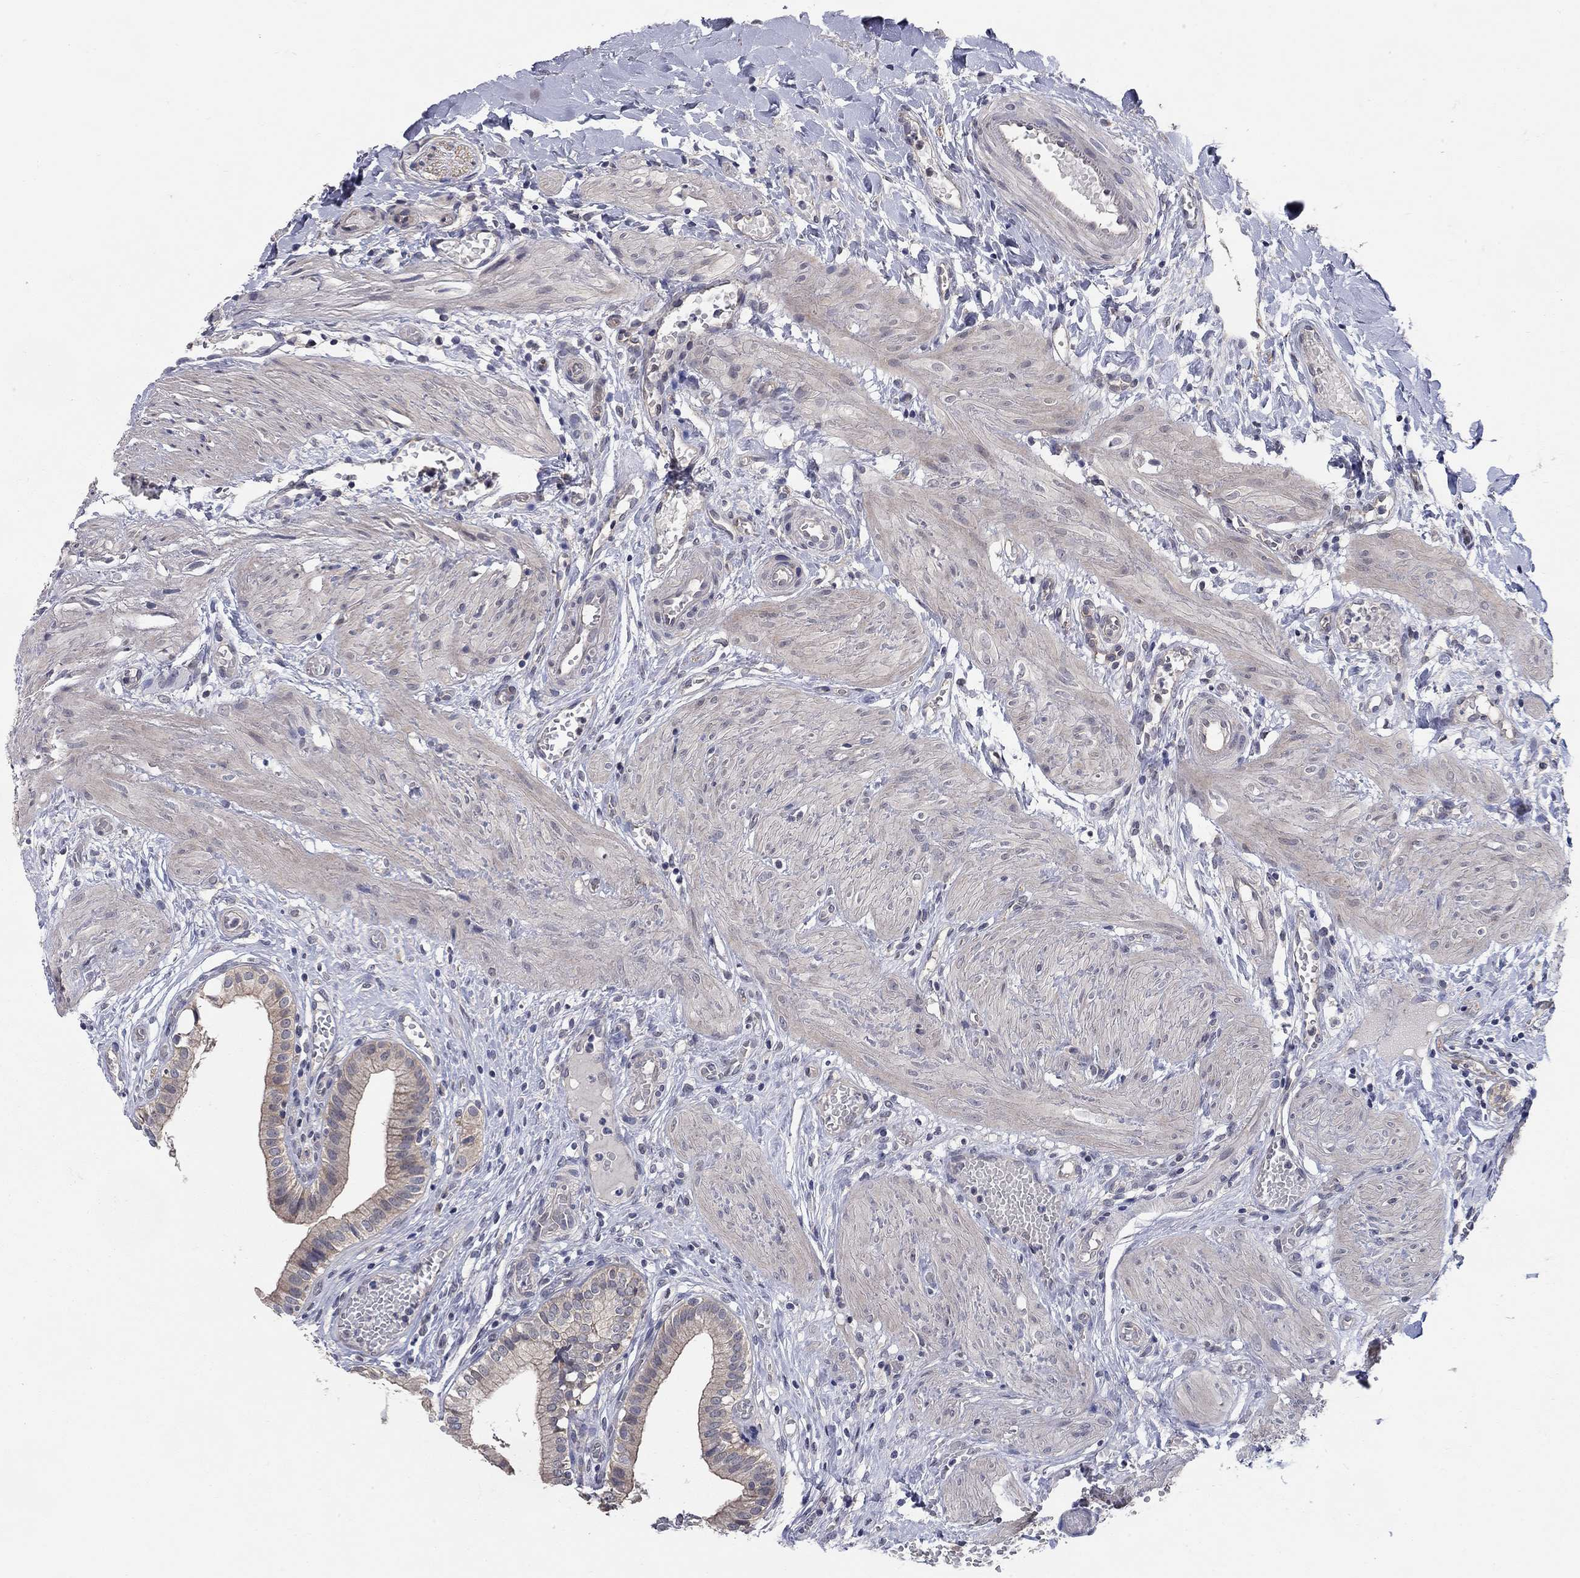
{"staining": {"intensity": "weak", "quantity": "25%-75%", "location": "cytoplasmic/membranous"}, "tissue": "gallbladder", "cell_type": "Glandular cells", "image_type": "normal", "snomed": [{"axis": "morphology", "description": "Normal tissue, NOS"}, {"axis": "topography", "description": "Gallbladder"}], "caption": "The photomicrograph reveals immunohistochemical staining of benign gallbladder. There is weak cytoplasmic/membranous positivity is identified in about 25%-75% of glandular cells. The staining was performed using DAB (3,3'-diaminobenzidine) to visualize the protein expression in brown, while the nuclei were stained in blue with hematoxylin (Magnification: 20x).", "gene": "WASF3", "patient": {"sex": "female", "age": 24}}